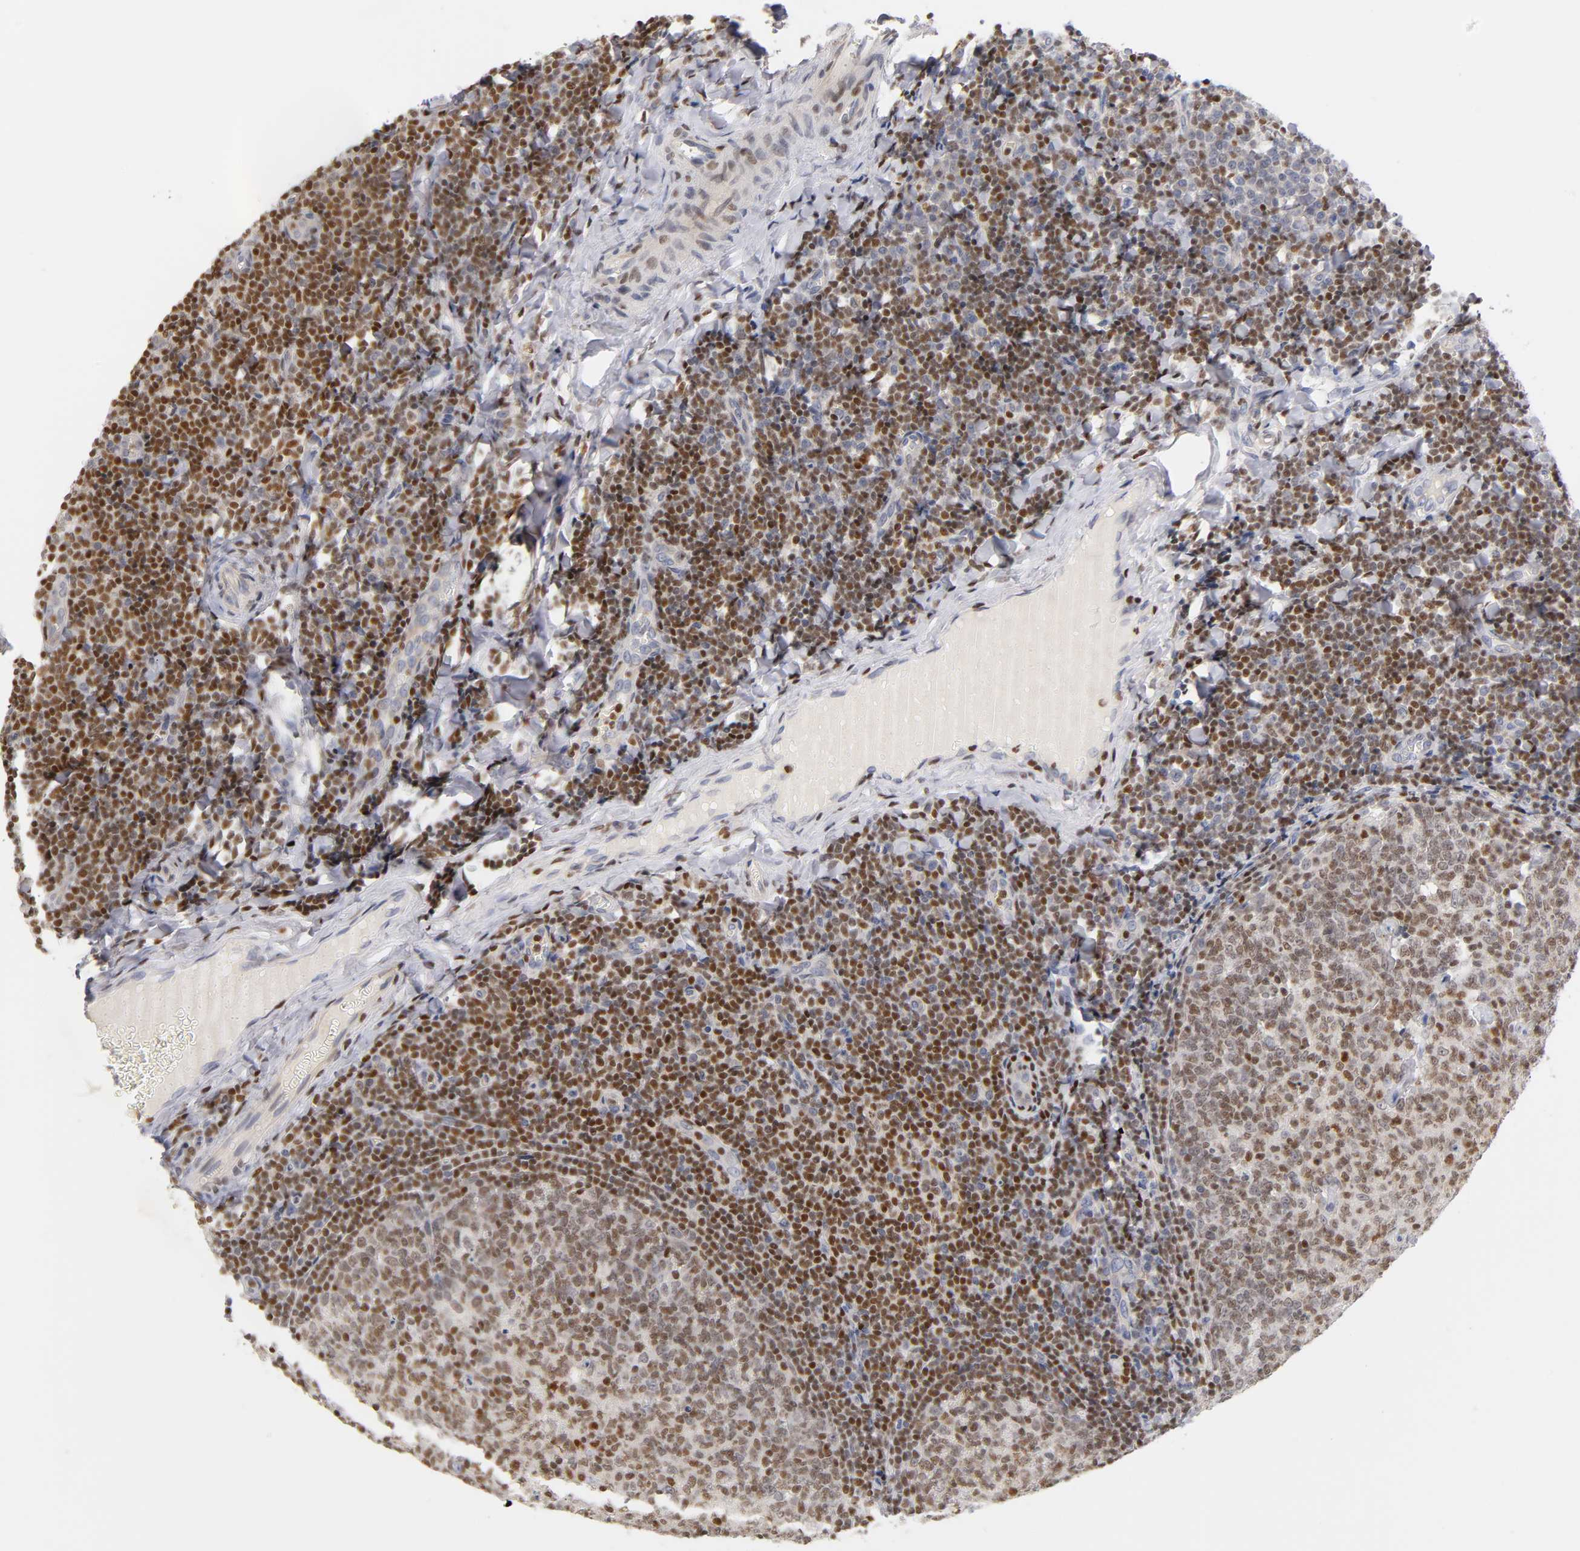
{"staining": {"intensity": "moderate", "quantity": ">75%", "location": "nuclear"}, "tissue": "tonsil", "cell_type": "Germinal center cells", "image_type": "normal", "snomed": [{"axis": "morphology", "description": "Normal tissue, NOS"}, {"axis": "topography", "description": "Tonsil"}], "caption": "Immunohistochemistry (IHC) (DAB (3,3'-diaminobenzidine)) staining of normal tonsil reveals moderate nuclear protein expression in approximately >75% of germinal center cells.", "gene": "RUNX1", "patient": {"sex": "male", "age": 31}}